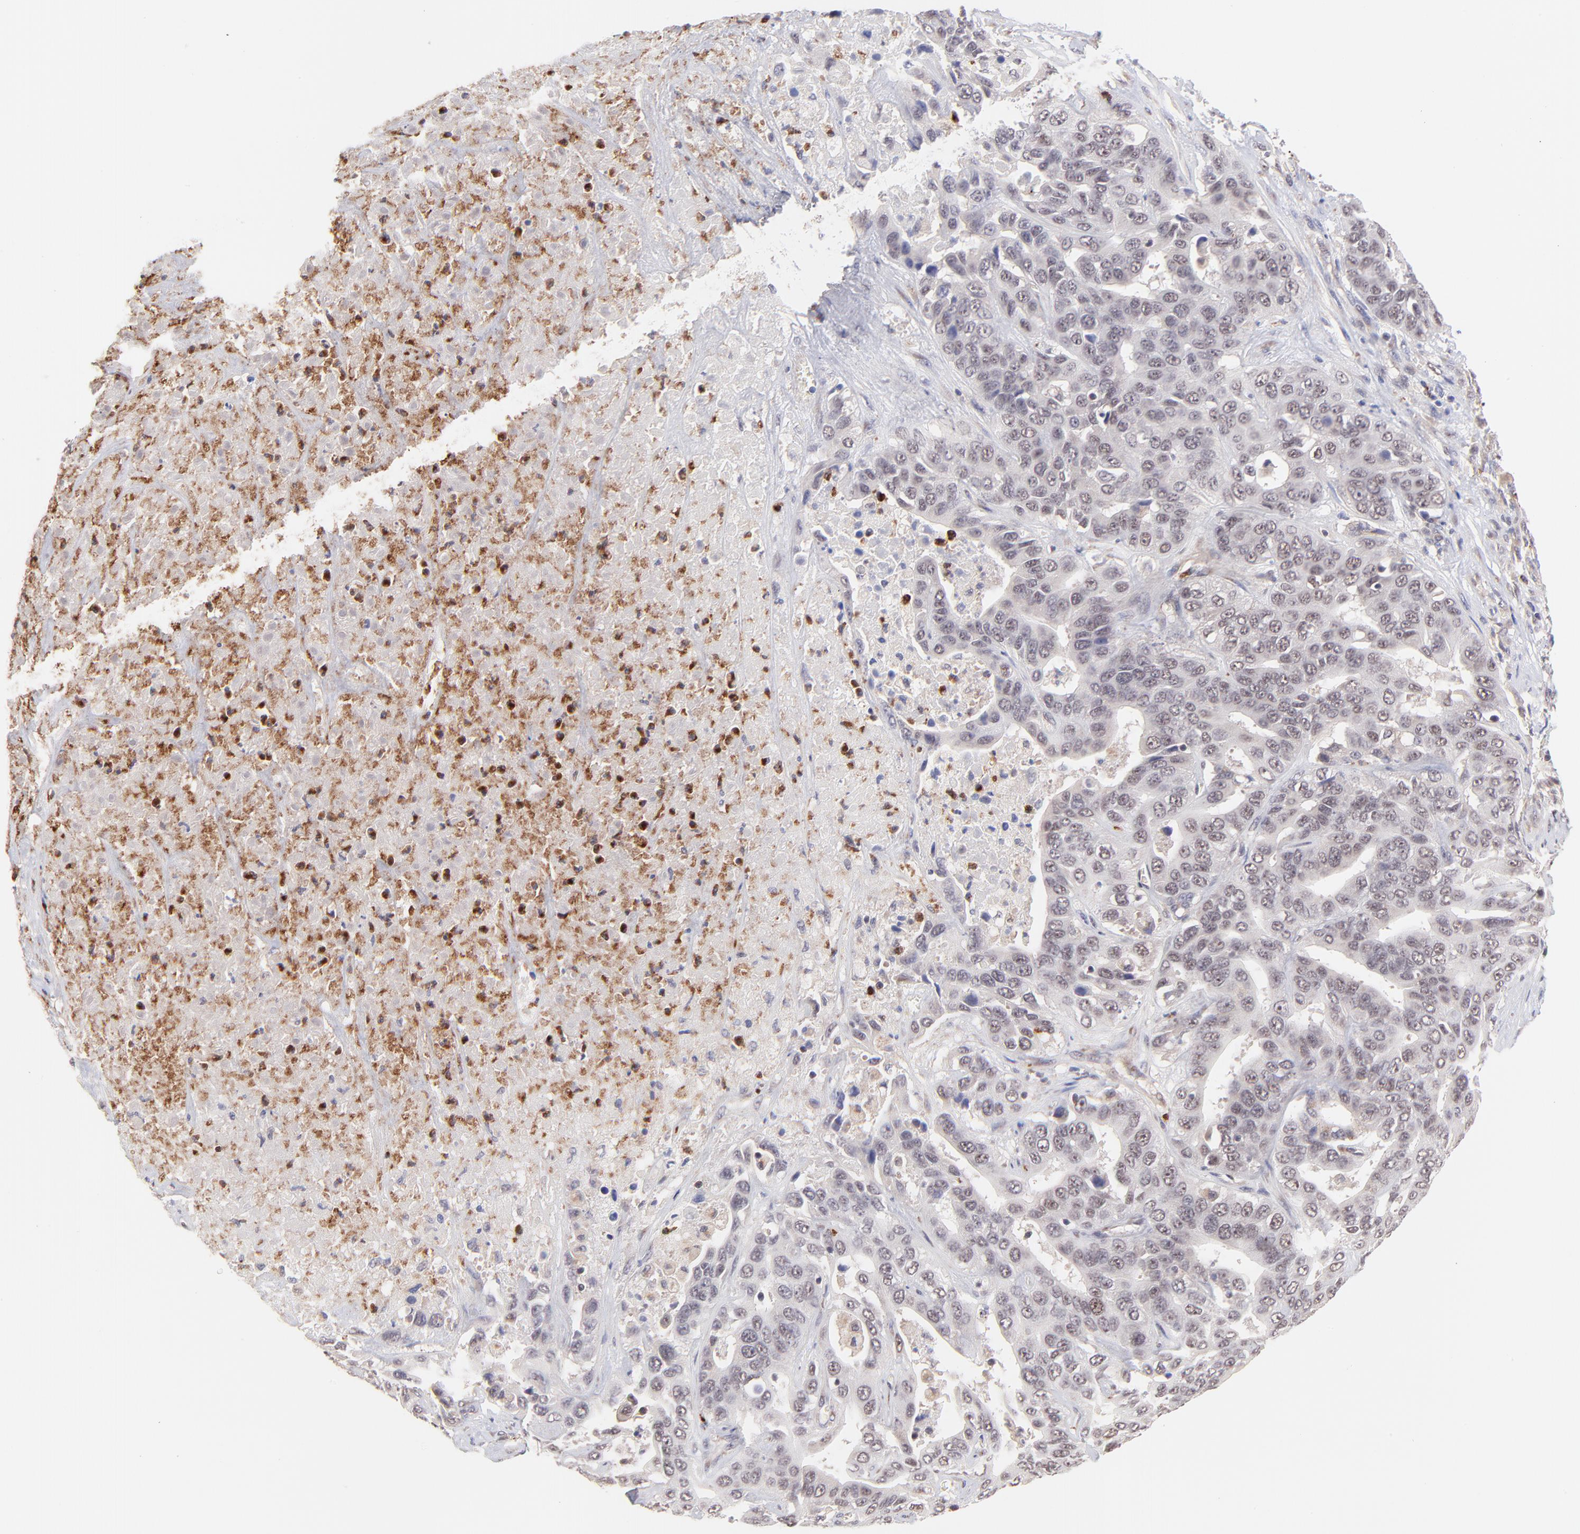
{"staining": {"intensity": "weak", "quantity": "25%-75%", "location": "nuclear"}, "tissue": "liver cancer", "cell_type": "Tumor cells", "image_type": "cancer", "snomed": [{"axis": "morphology", "description": "Cholangiocarcinoma"}, {"axis": "topography", "description": "Liver"}], "caption": "Human liver cancer (cholangiocarcinoma) stained with a brown dye shows weak nuclear positive positivity in about 25%-75% of tumor cells.", "gene": "MED12", "patient": {"sex": "female", "age": 52}}